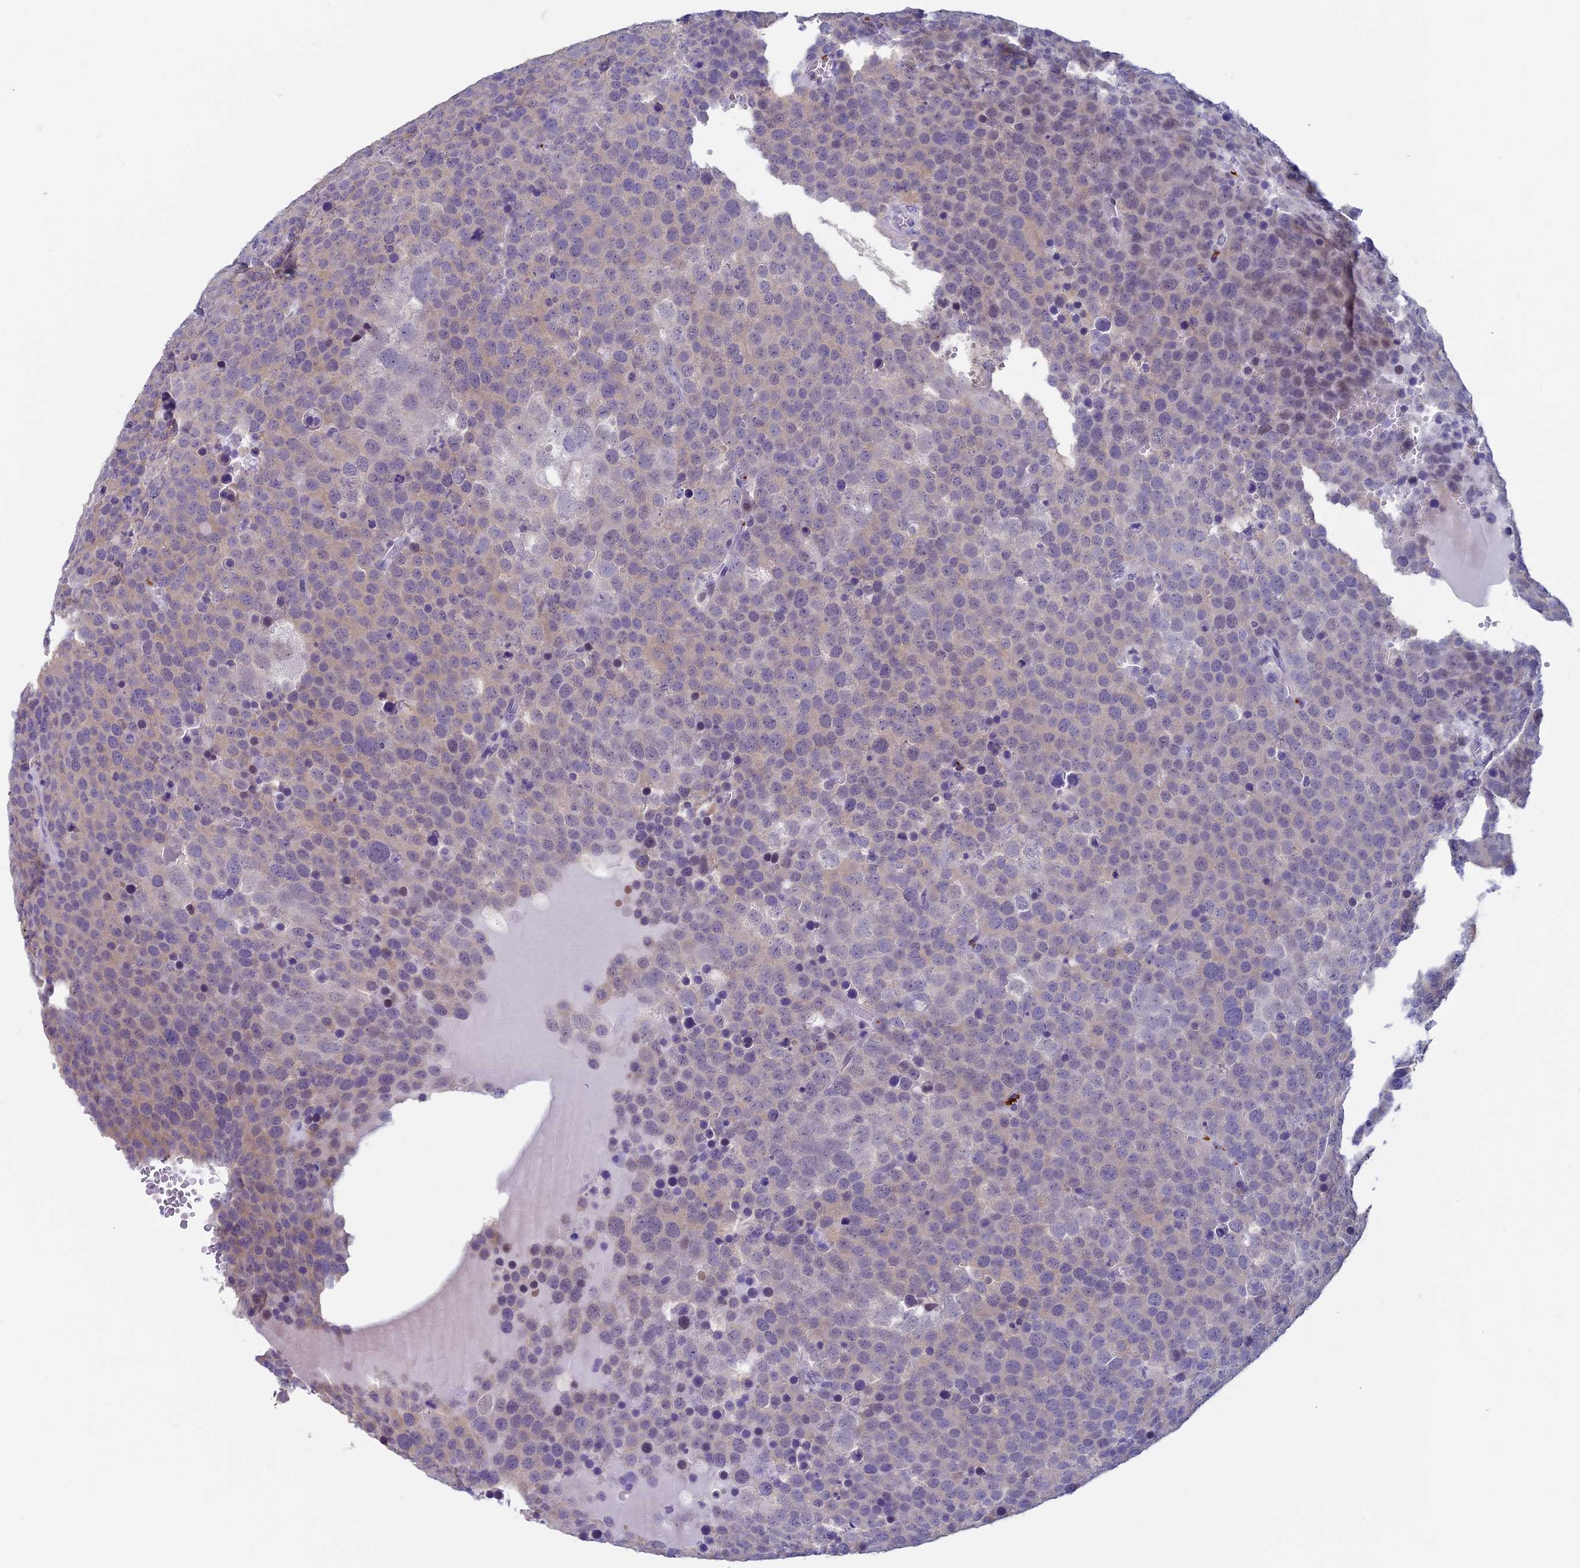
{"staining": {"intensity": "weak", "quantity": "<25%", "location": "cytoplasmic/membranous"}, "tissue": "testis cancer", "cell_type": "Tumor cells", "image_type": "cancer", "snomed": [{"axis": "morphology", "description": "Seminoma, NOS"}, {"axis": "topography", "description": "Testis"}], "caption": "A photomicrograph of testis seminoma stained for a protein demonstrates no brown staining in tumor cells.", "gene": "AIFM2", "patient": {"sex": "male", "age": 71}}